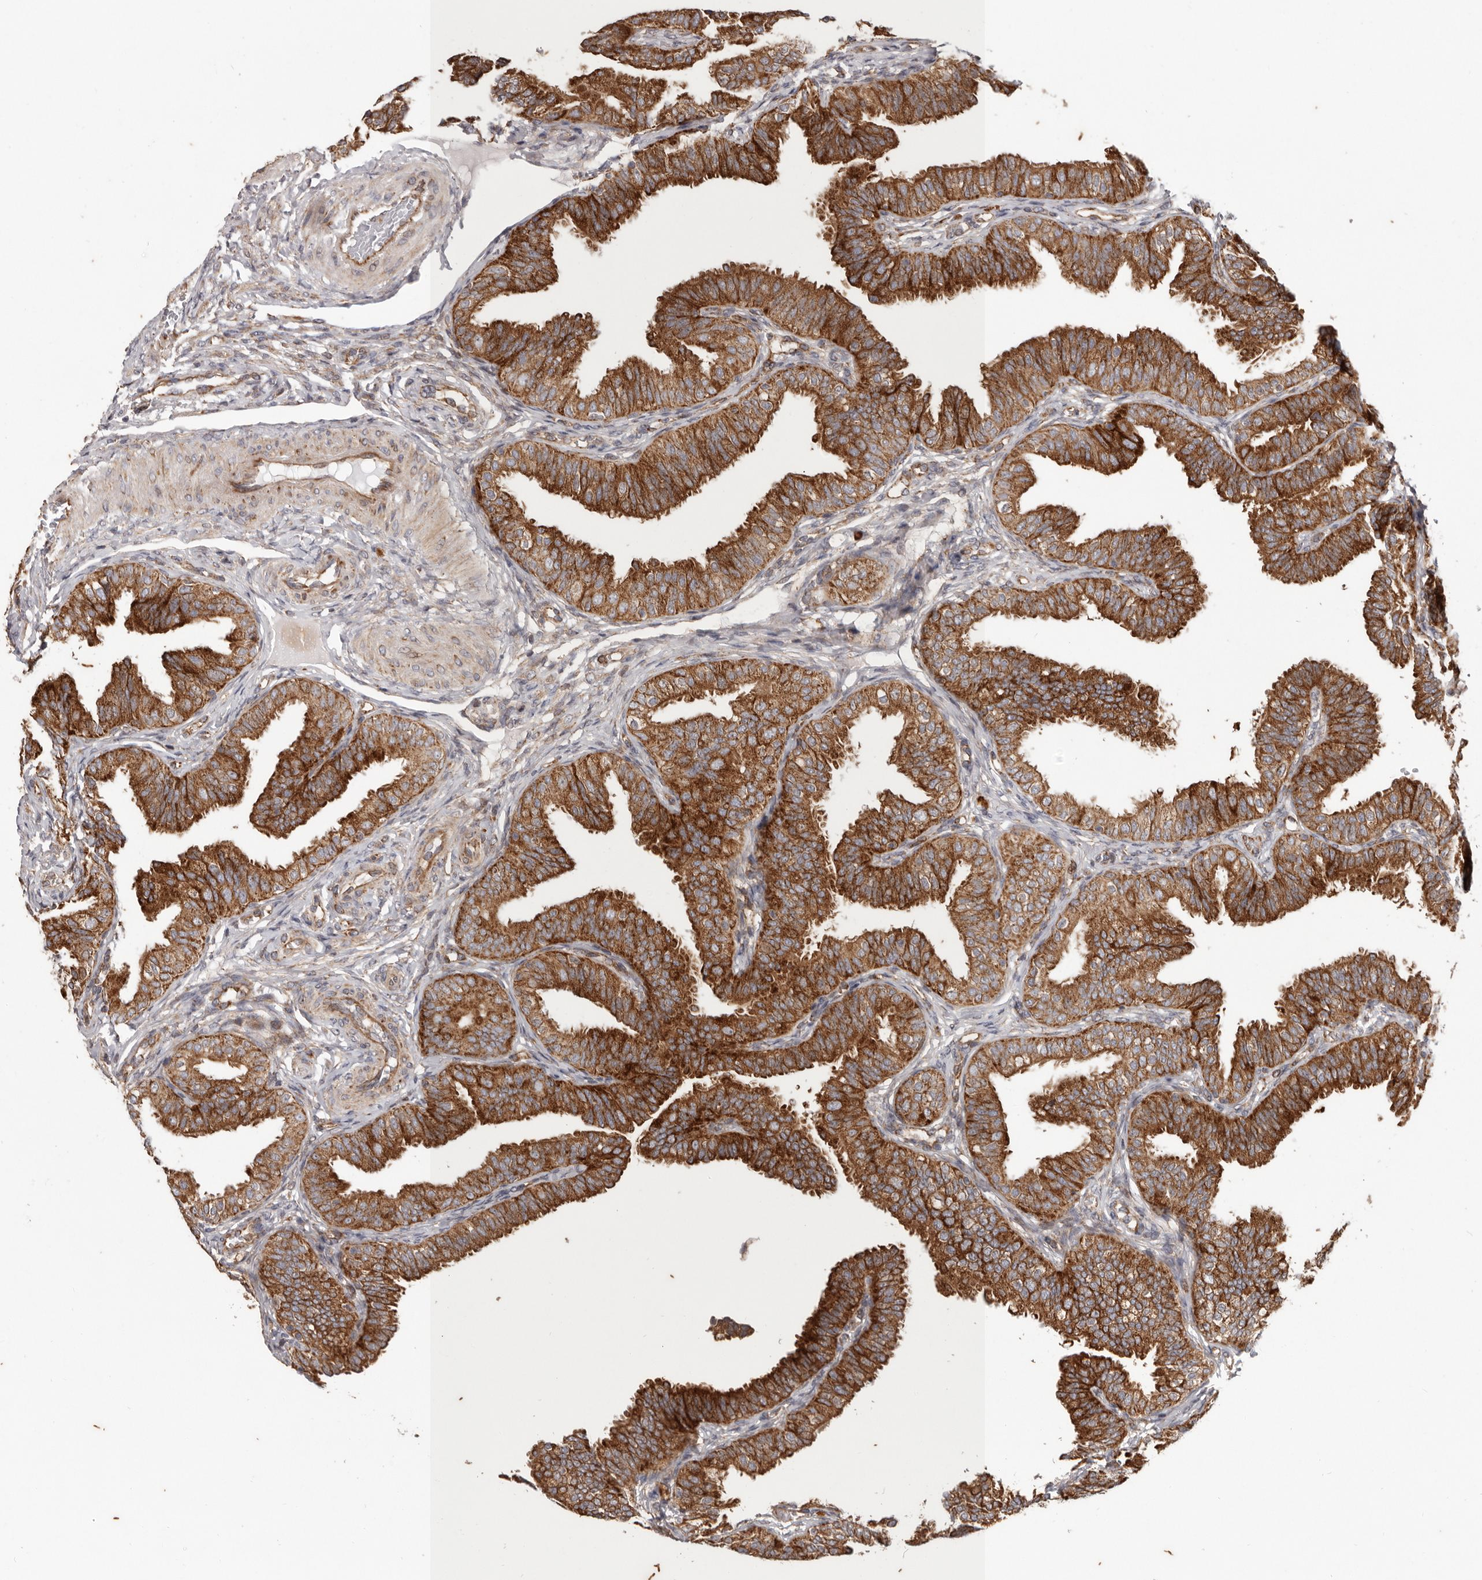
{"staining": {"intensity": "strong", "quantity": ">75%", "location": "cytoplasmic/membranous"}, "tissue": "fallopian tube", "cell_type": "Glandular cells", "image_type": "normal", "snomed": [{"axis": "morphology", "description": "Normal tissue, NOS"}, {"axis": "topography", "description": "Fallopian tube"}], "caption": "Benign fallopian tube demonstrates strong cytoplasmic/membranous positivity in about >75% of glandular cells The staining was performed using DAB to visualize the protein expression in brown, while the nuclei were stained in blue with hematoxylin (Magnification: 20x)..", "gene": "MRPS10", "patient": {"sex": "female", "age": 35}}